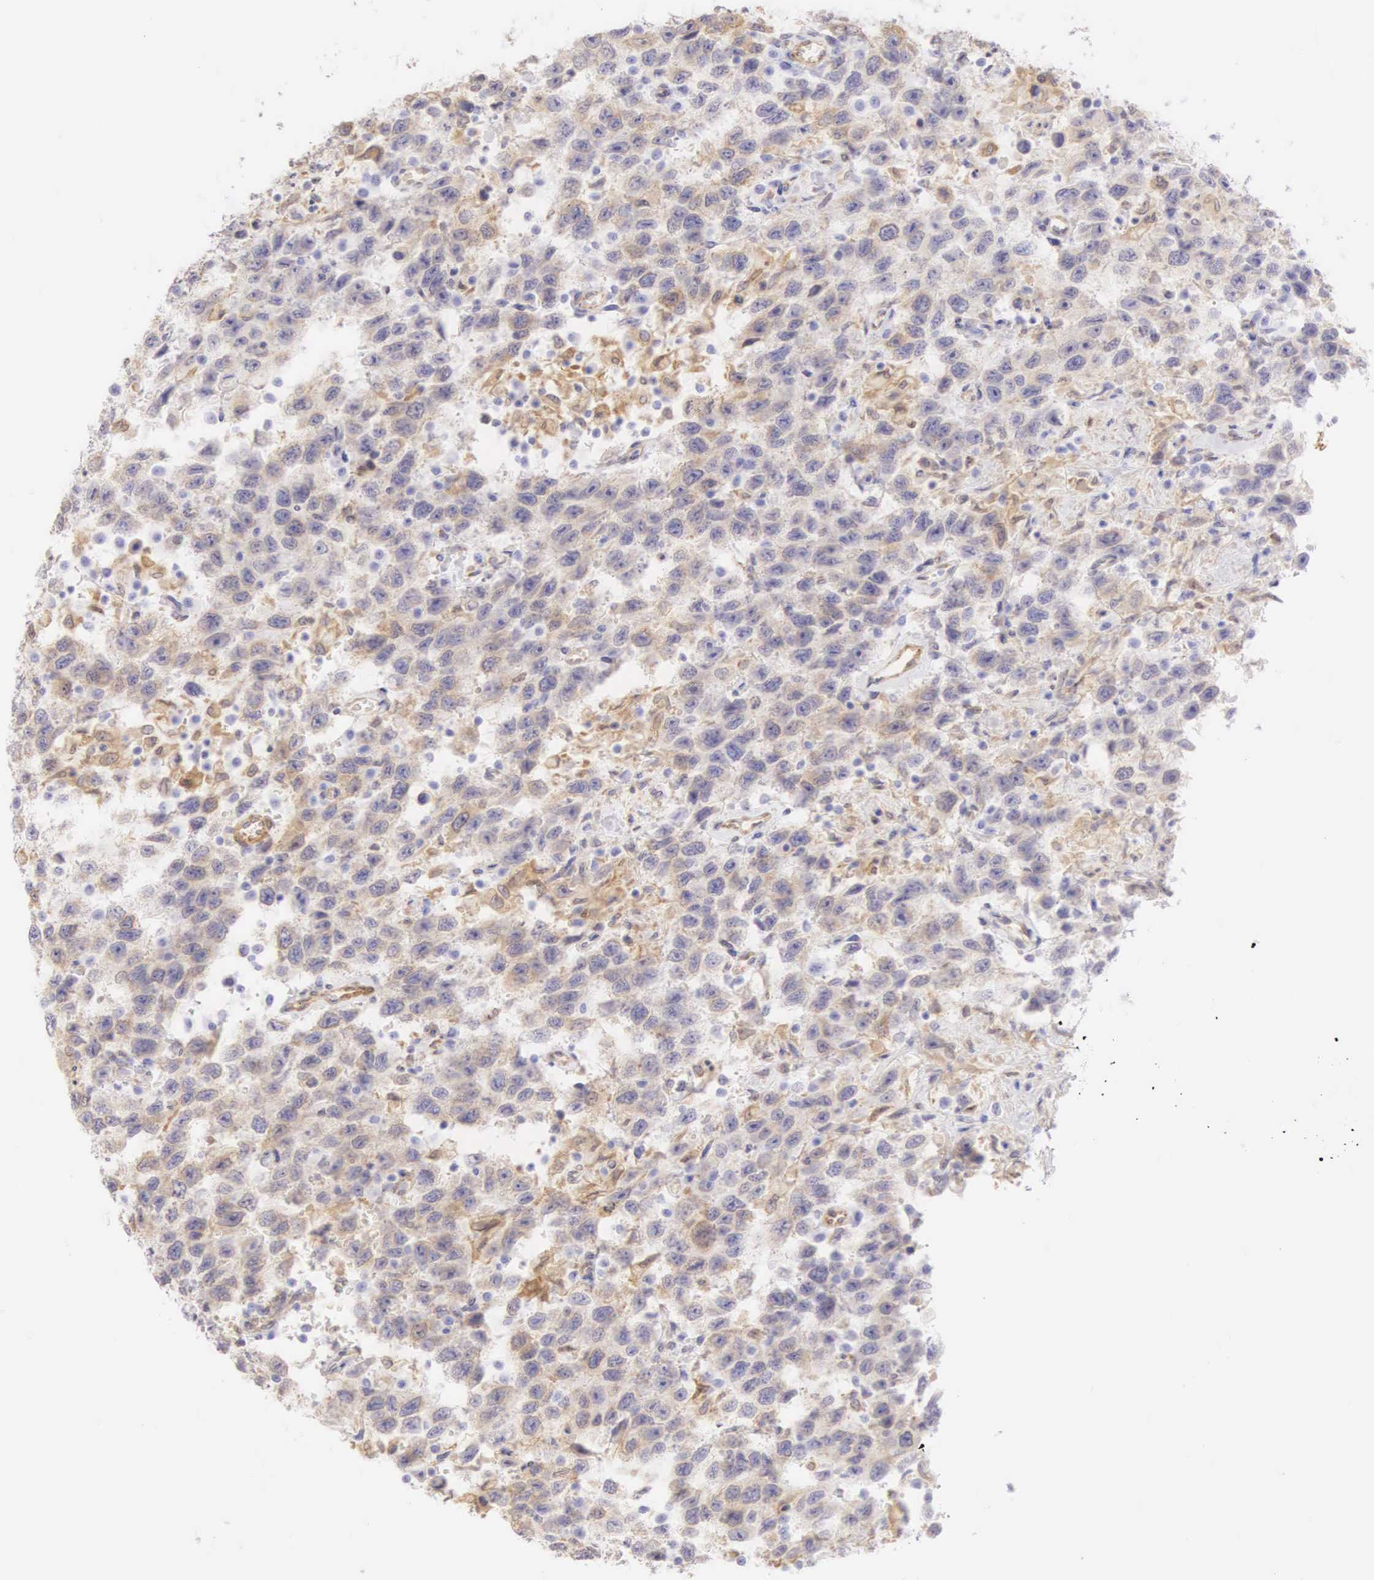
{"staining": {"intensity": "weak", "quantity": "<25%", "location": "cytoplasmic/membranous"}, "tissue": "testis cancer", "cell_type": "Tumor cells", "image_type": "cancer", "snomed": [{"axis": "morphology", "description": "Seminoma, NOS"}, {"axis": "topography", "description": "Testis"}], "caption": "Tumor cells show no significant protein expression in testis seminoma.", "gene": "CNN1", "patient": {"sex": "male", "age": 41}}